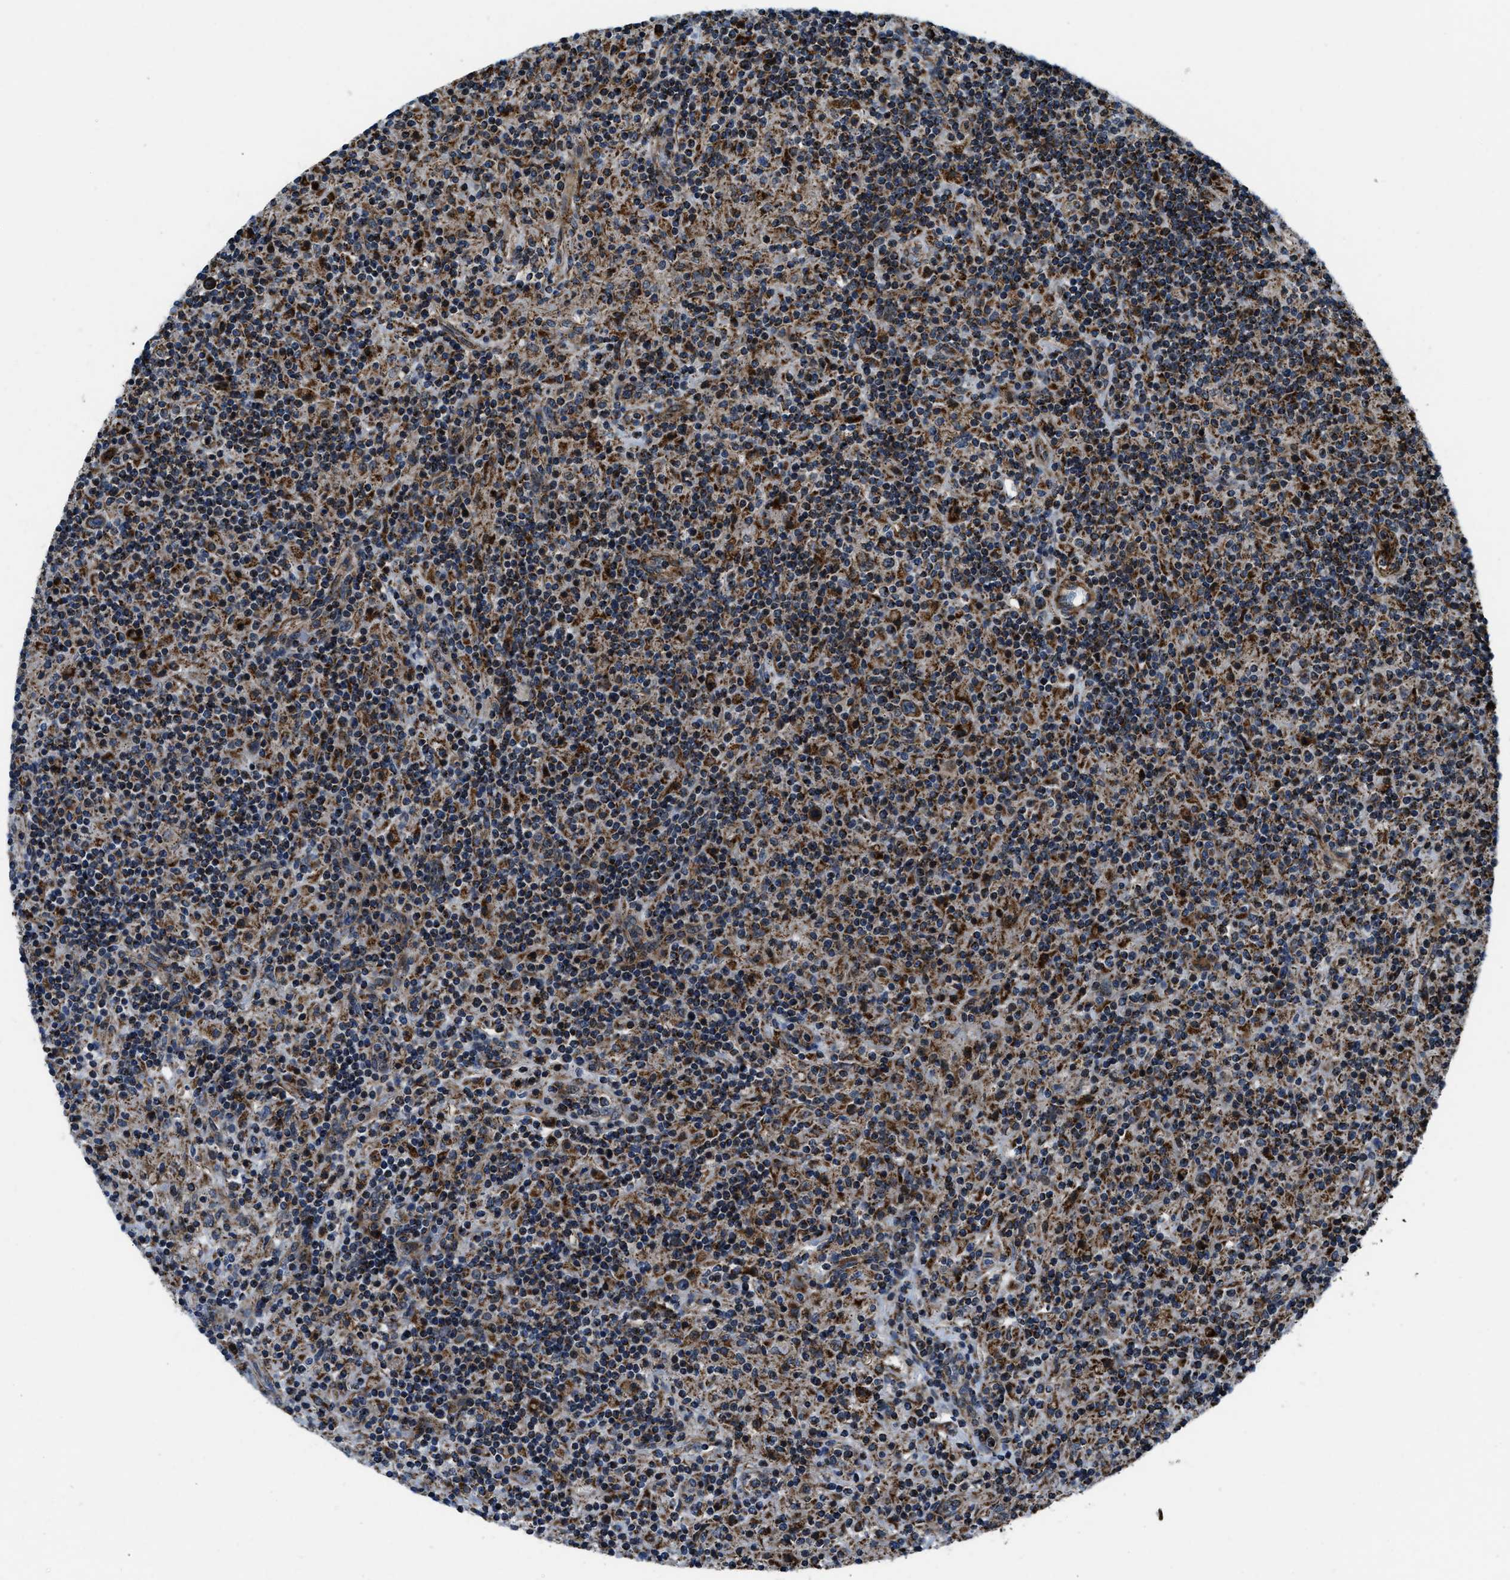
{"staining": {"intensity": "moderate", "quantity": ">75%", "location": "cytoplasmic/membranous"}, "tissue": "lymphoma", "cell_type": "Tumor cells", "image_type": "cancer", "snomed": [{"axis": "morphology", "description": "Hodgkin's disease, NOS"}, {"axis": "topography", "description": "Lymph node"}], "caption": "This histopathology image displays immunohistochemistry (IHC) staining of human Hodgkin's disease, with medium moderate cytoplasmic/membranous expression in about >75% of tumor cells.", "gene": "GSDME", "patient": {"sex": "male", "age": 70}}